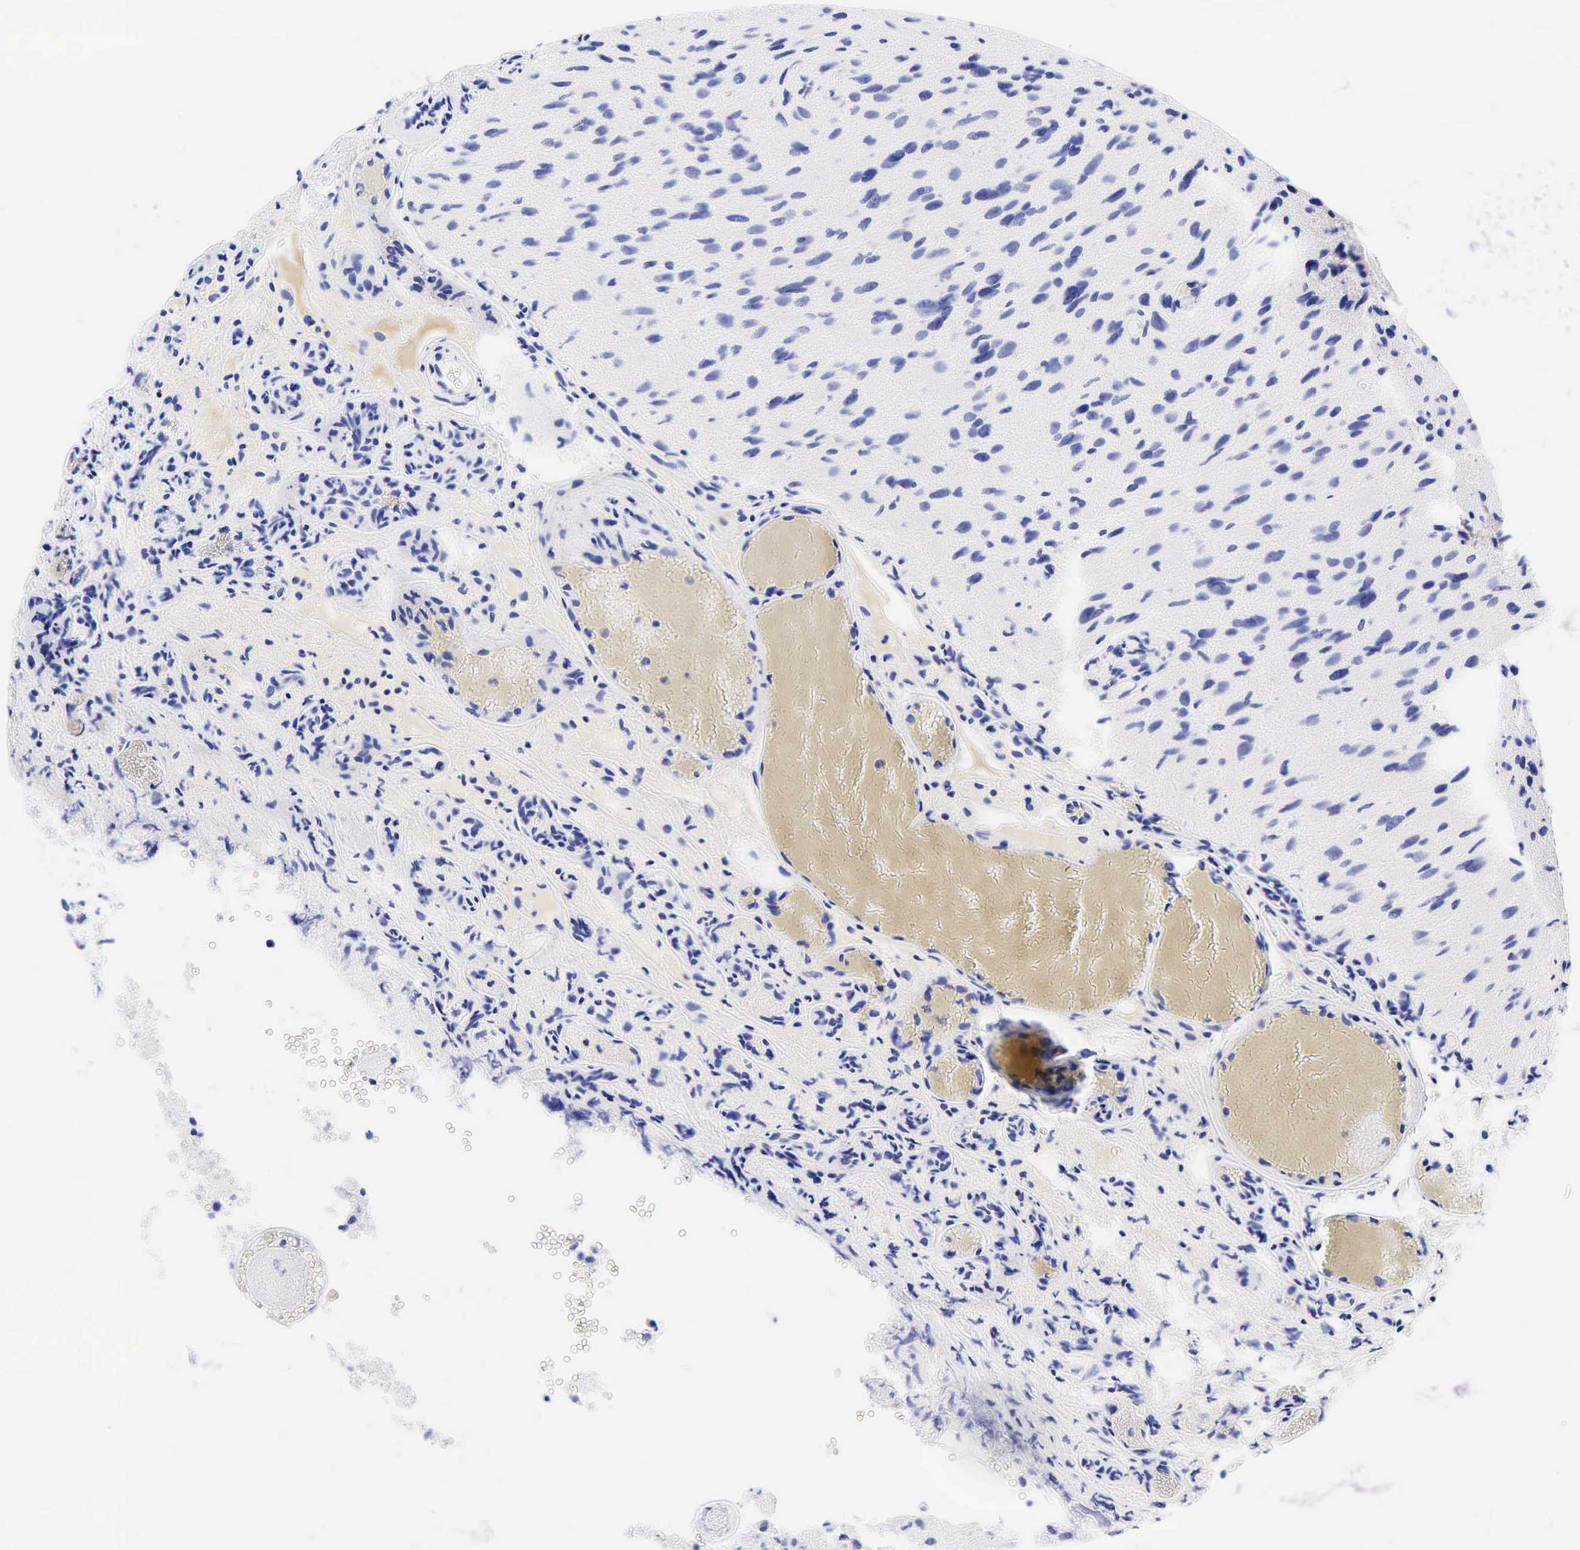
{"staining": {"intensity": "negative", "quantity": "none", "location": "none"}, "tissue": "glioma", "cell_type": "Tumor cells", "image_type": "cancer", "snomed": [{"axis": "morphology", "description": "Glioma, malignant, High grade"}, {"axis": "topography", "description": "Brain"}], "caption": "High magnification brightfield microscopy of glioma stained with DAB (3,3'-diaminobenzidine) (brown) and counterstained with hematoxylin (blue): tumor cells show no significant expression.", "gene": "TNFRSF8", "patient": {"sex": "male", "age": 69}}